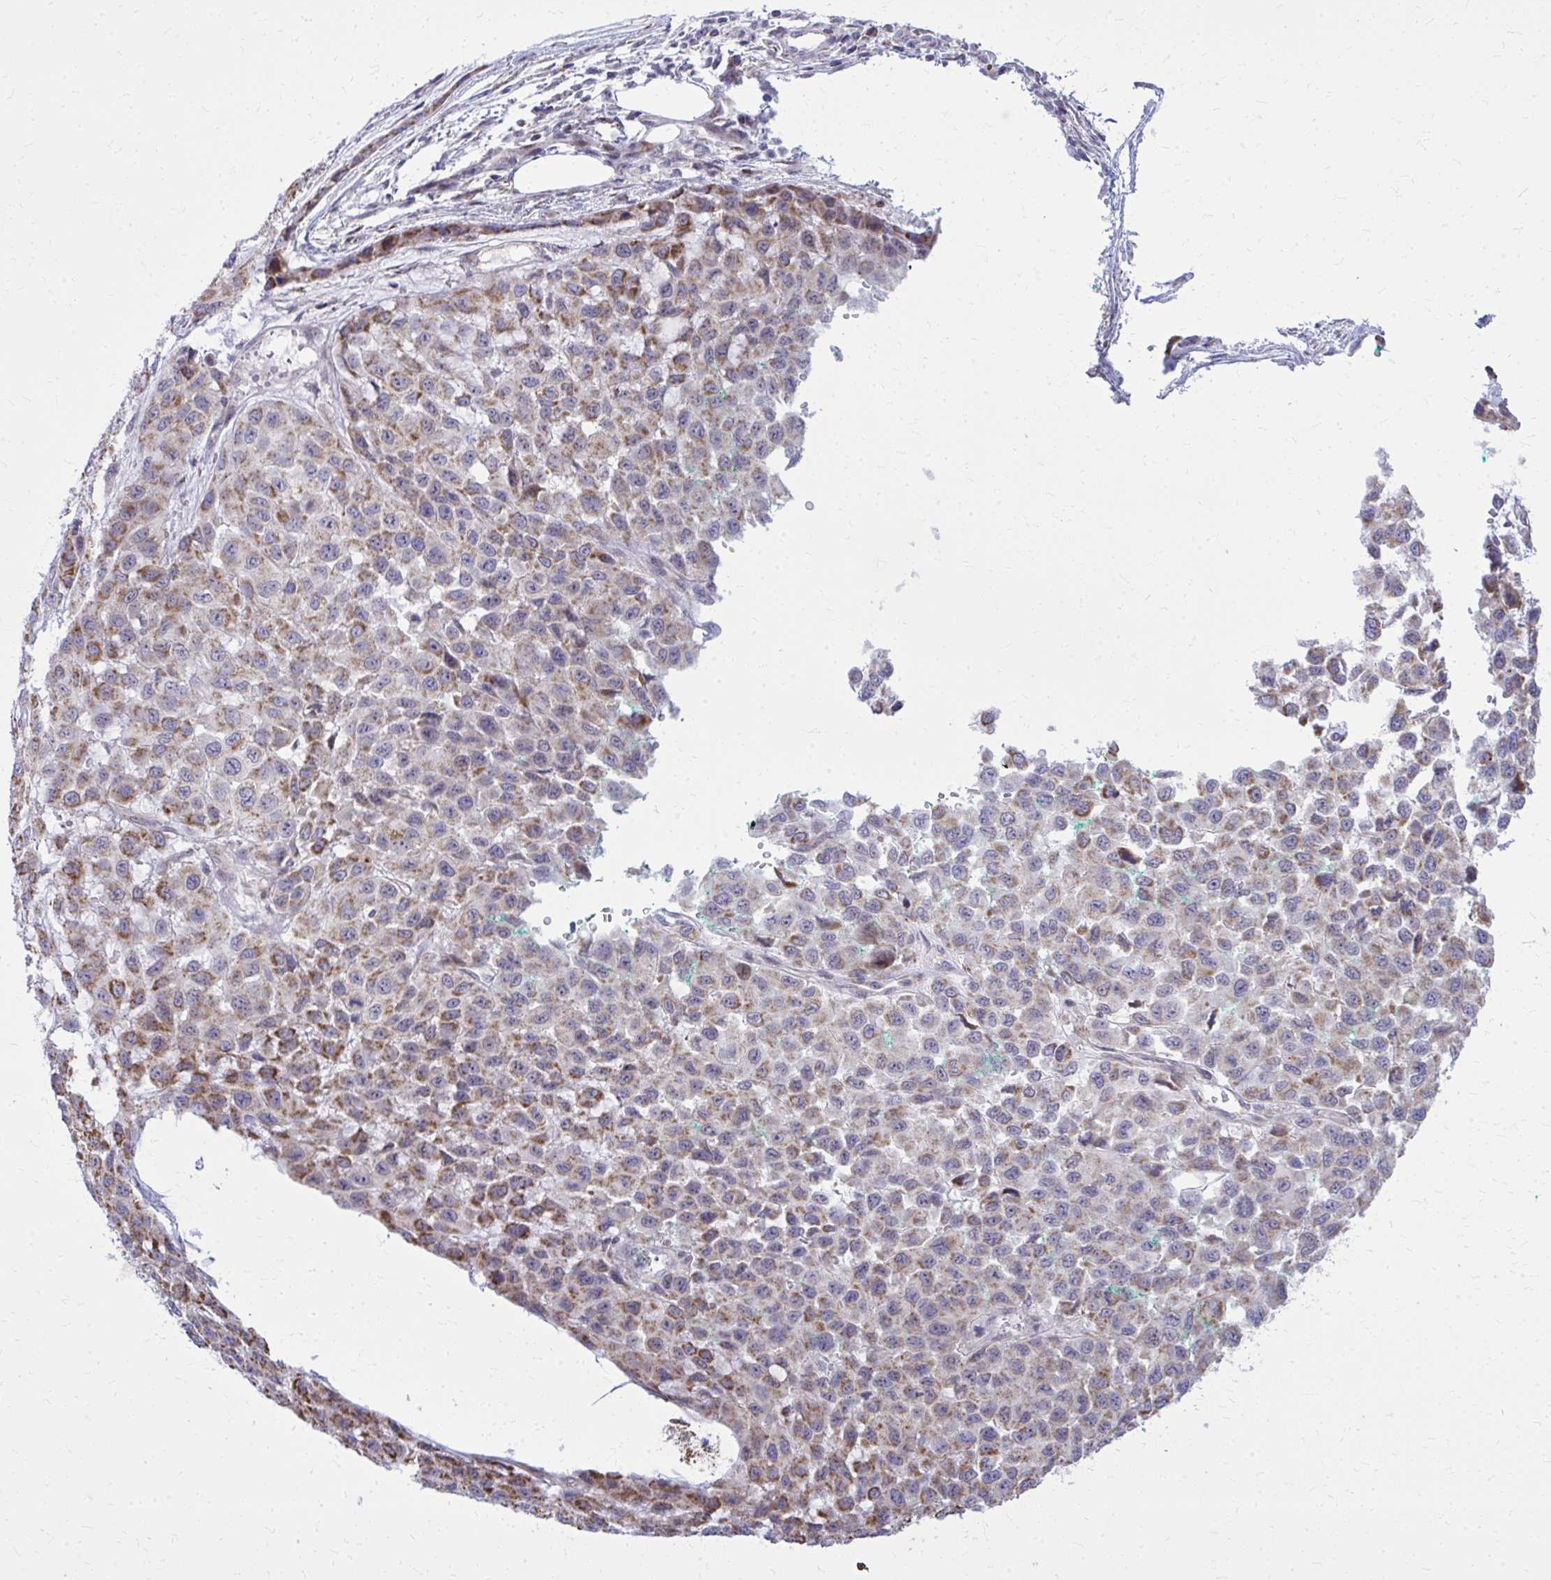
{"staining": {"intensity": "moderate", "quantity": ">75%", "location": "cytoplasmic/membranous"}, "tissue": "melanoma", "cell_type": "Tumor cells", "image_type": "cancer", "snomed": [{"axis": "morphology", "description": "Malignant melanoma, NOS"}, {"axis": "topography", "description": "Skin"}], "caption": "IHC photomicrograph of human malignant melanoma stained for a protein (brown), which reveals medium levels of moderate cytoplasmic/membranous staining in about >75% of tumor cells.", "gene": "ZNF362", "patient": {"sex": "male", "age": 62}}